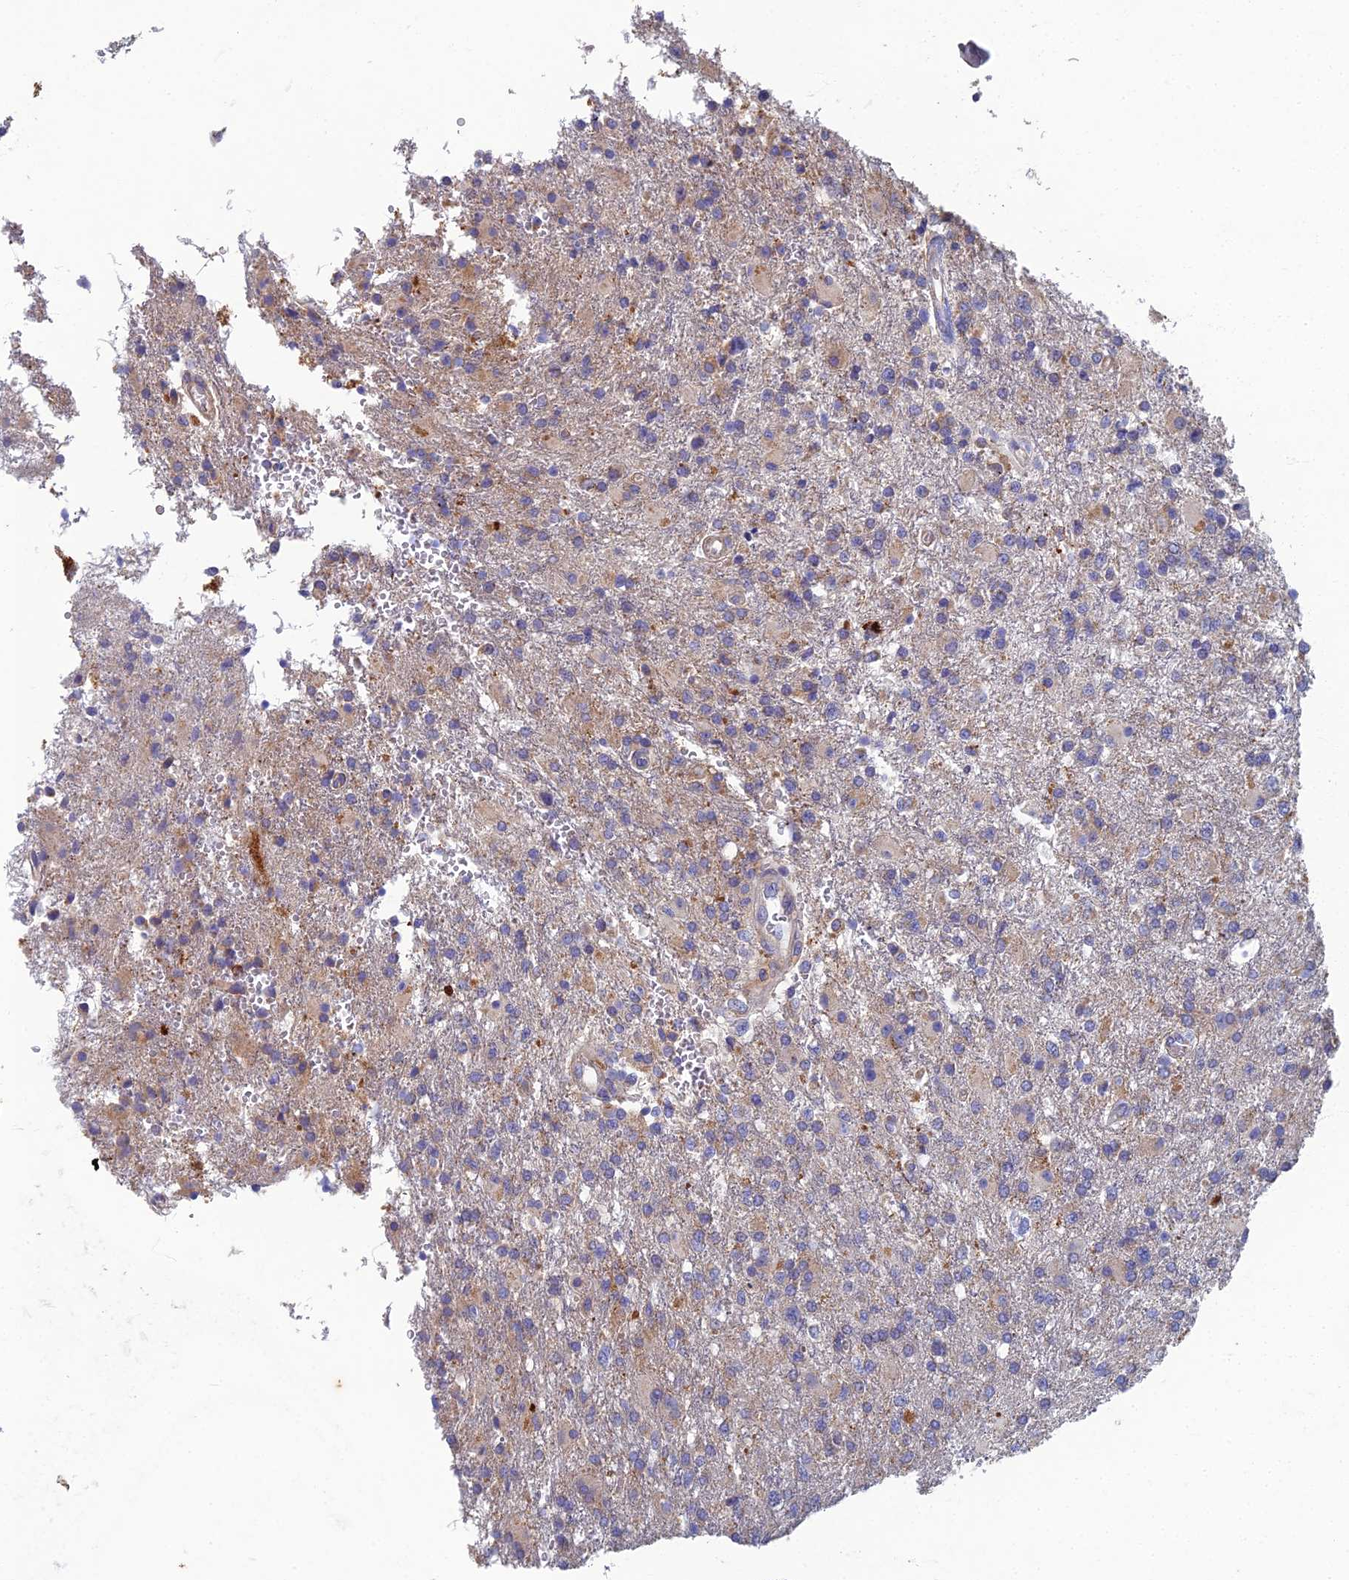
{"staining": {"intensity": "negative", "quantity": "none", "location": "none"}, "tissue": "glioma", "cell_type": "Tumor cells", "image_type": "cancer", "snomed": [{"axis": "morphology", "description": "Glioma, malignant, High grade"}, {"axis": "topography", "description": "Brain"}], "caption": "DAB immunohistochemical staining of human glioma shows no significant positivity in tumor cells. The staining is performed using DAB brown chromogen with nuclei counter-stained in using hematoxylin.", "gene": "RNASEK", "patient": {"sex": "male", "age": 56}}